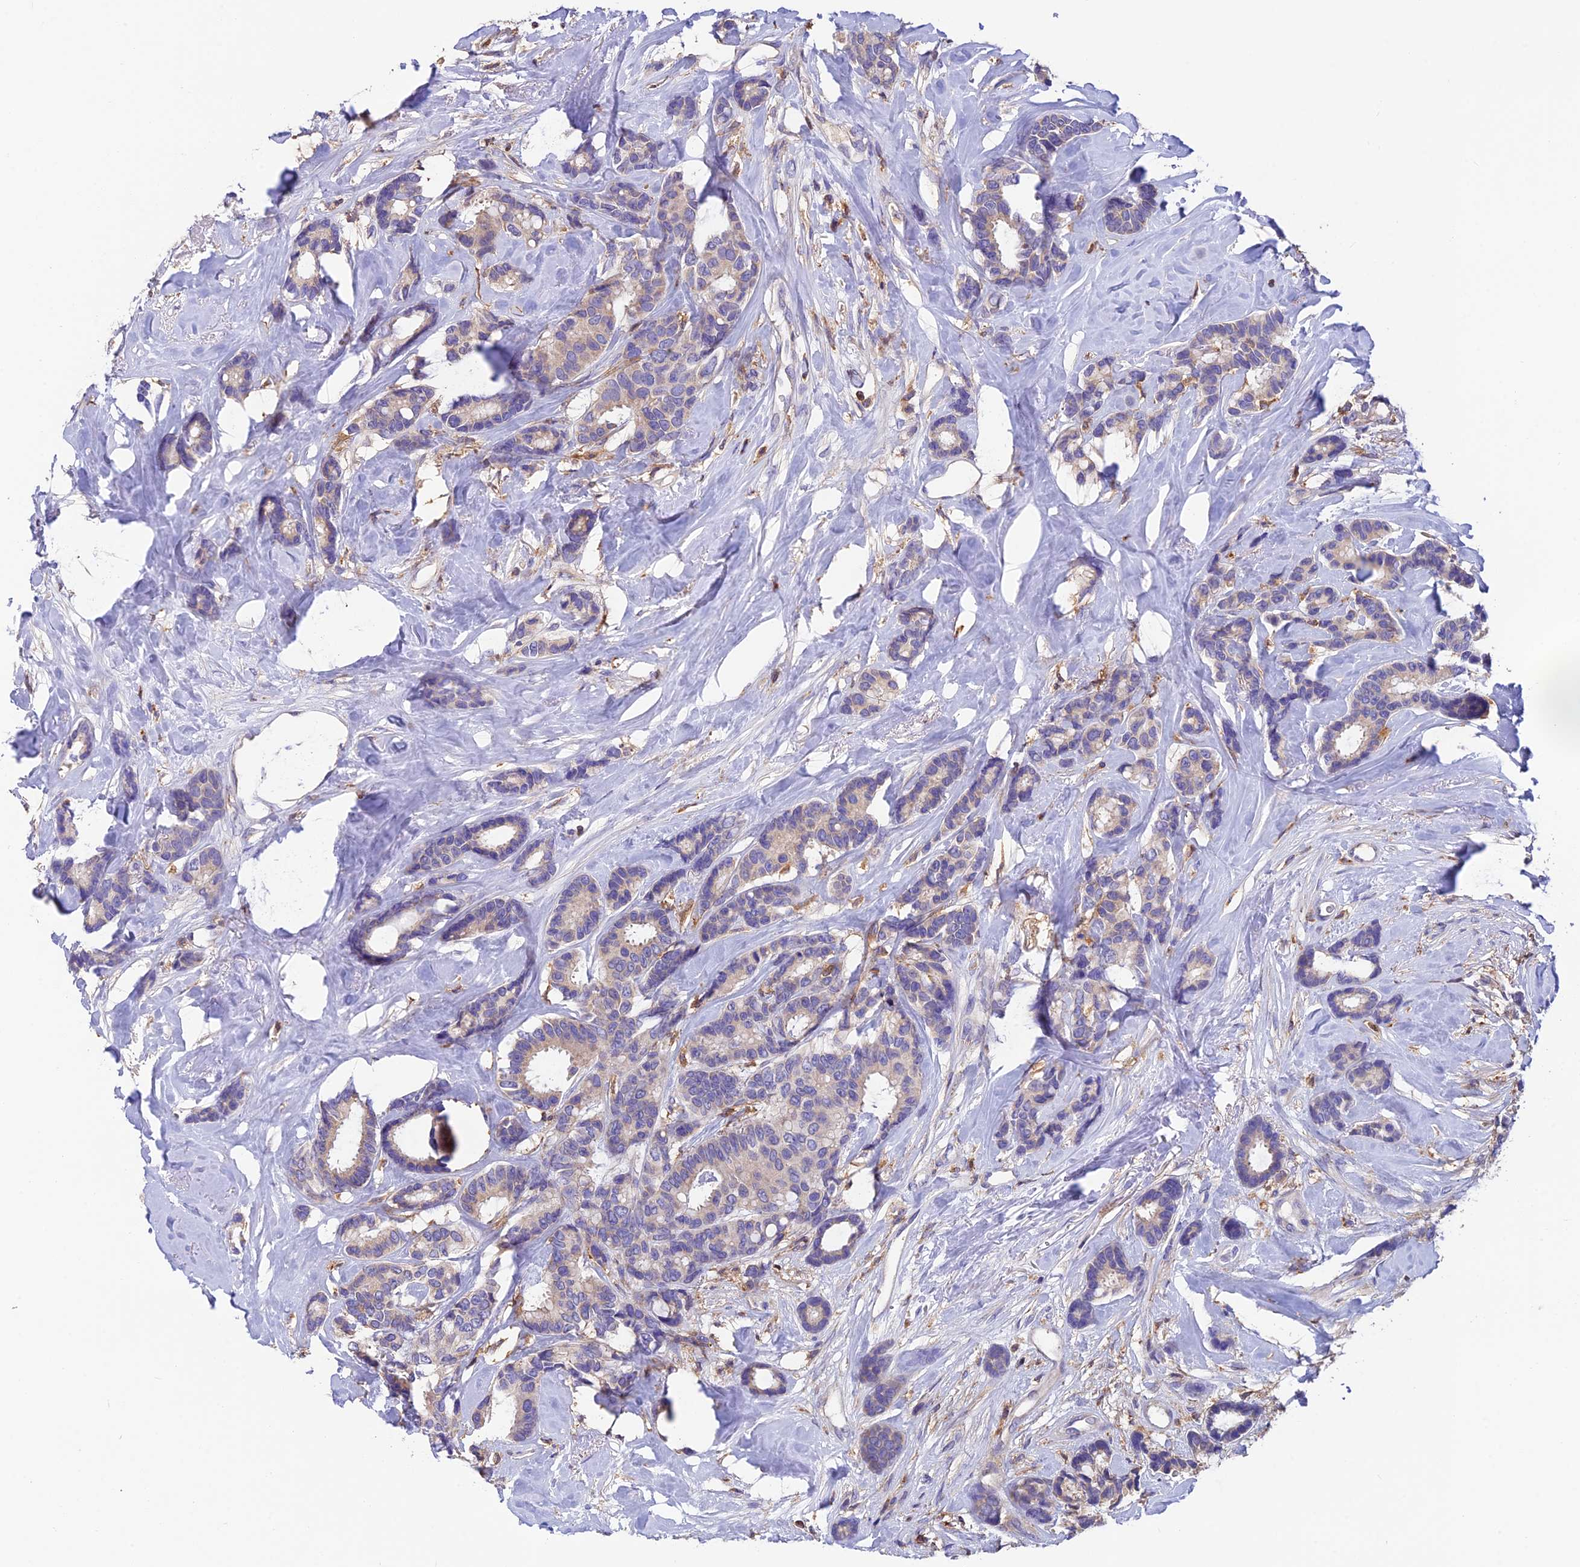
{"staining": {"intensity": "negative", "quantity": "none", "location": "none"}, "tissue": "breast cancer", "cell_type": "Tumor cells", "image_type": "cancer", "snomed": [{"axis": "morphology", "description": "Duct carcinoma"}, {"axis": "topography", "description": "Breast"}], "caption": "Tumor cells are negative for brown protein staining in breast cancer (intraductal carcinoma).", "gene": "LPXN", "patient": {"sex": "female", "age": 87}}